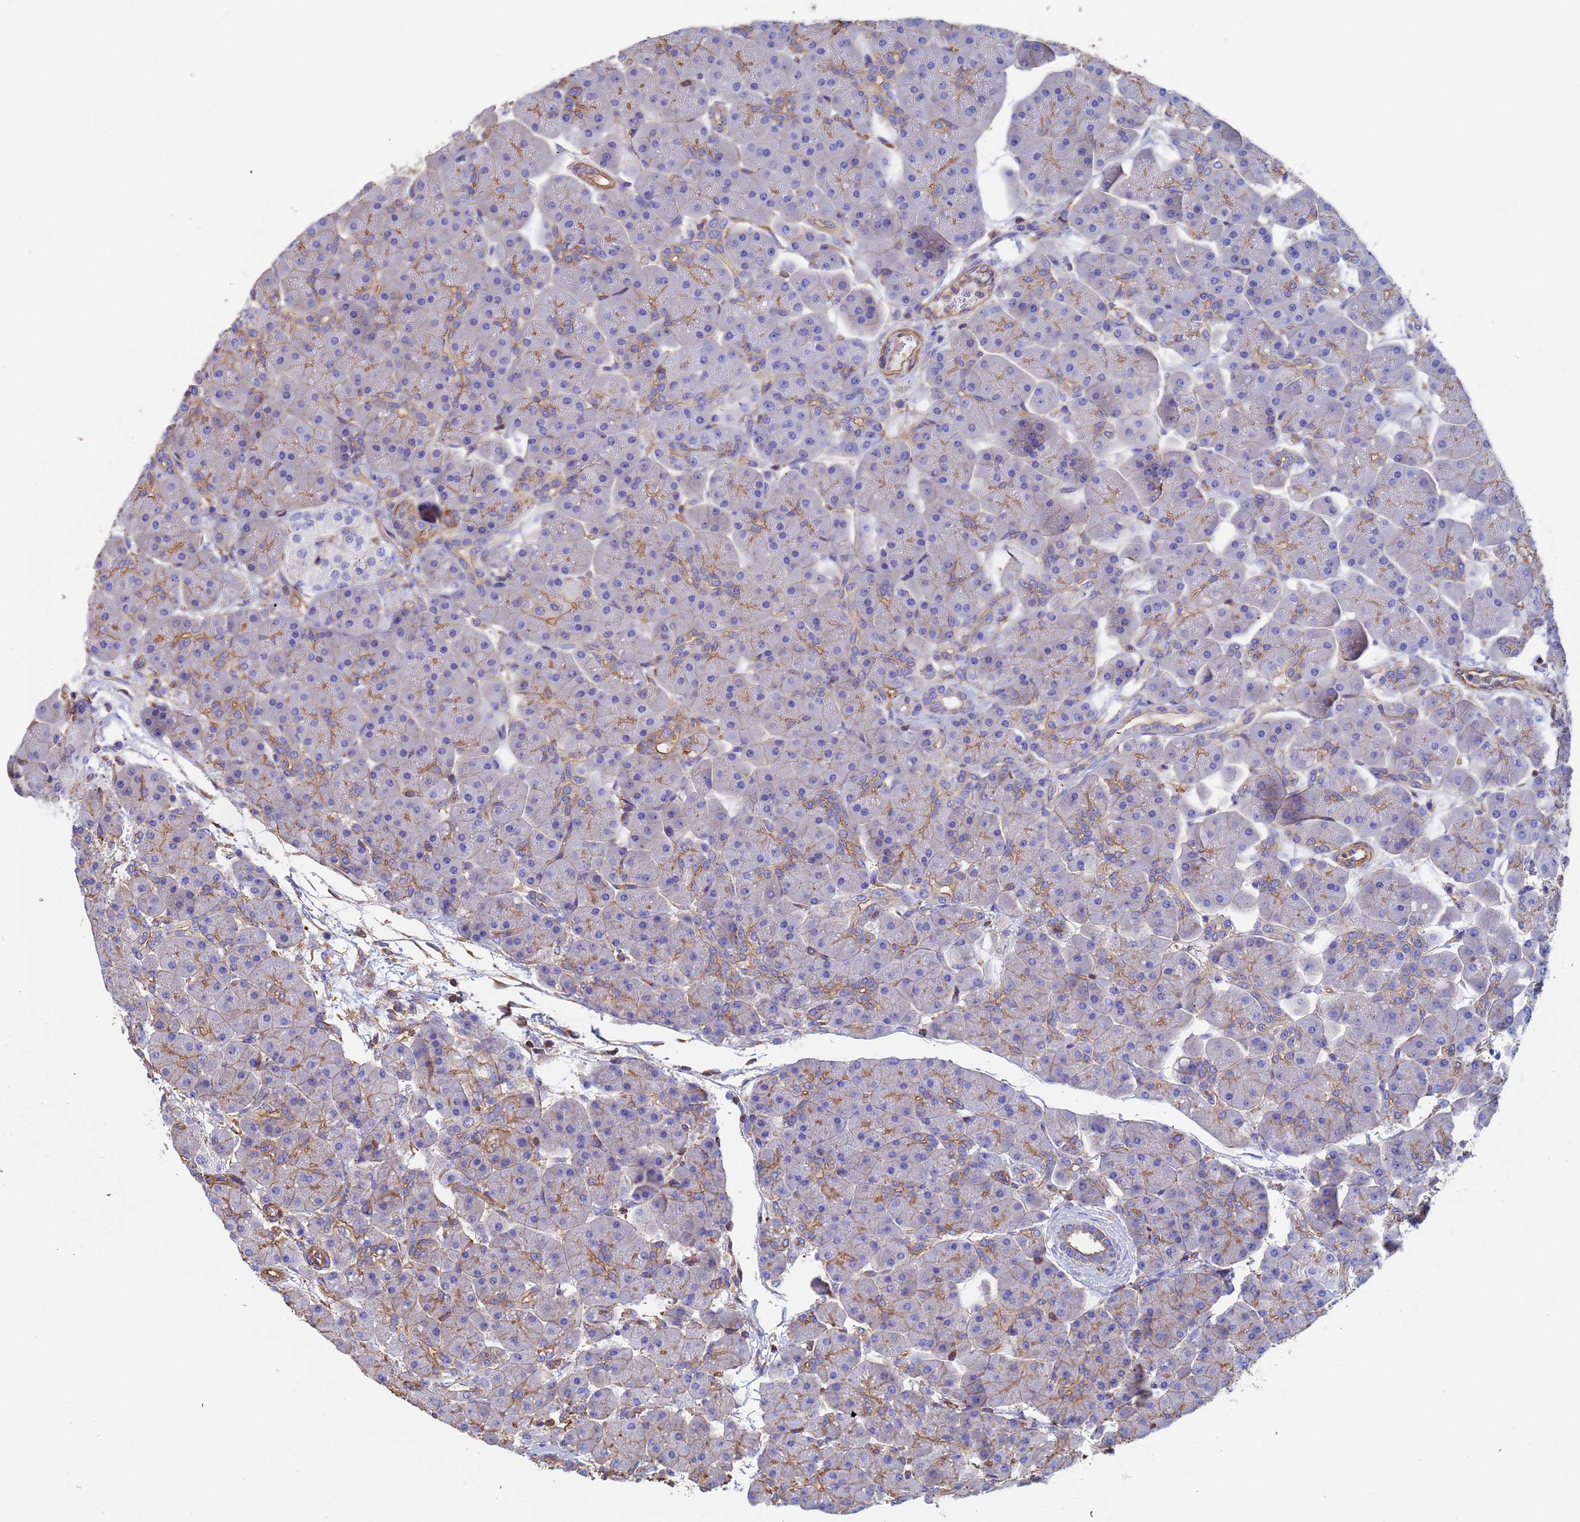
{"staining": {"intensity": "moderate", "quantity": "<25%", "location": "cytoplasmic/membranous"}, "tissue": "pancreas", "cell_type": "Exocrine glandular cells", "image_type": "normal", "snomed": [{"axis": "morphology", "description": "Normal tissue, NOS"}, {"axis": "topography", "description": "Pancreas"}], "caption": "Immunohistochemistry (IHC) of normal human pancreas exhibits low levels of moderate cytoplasmic/membranous expression in about <25% of exocrine glandular cells.", "gene": "MYL12A", "patient": {"sex": "male", "age": 66}}